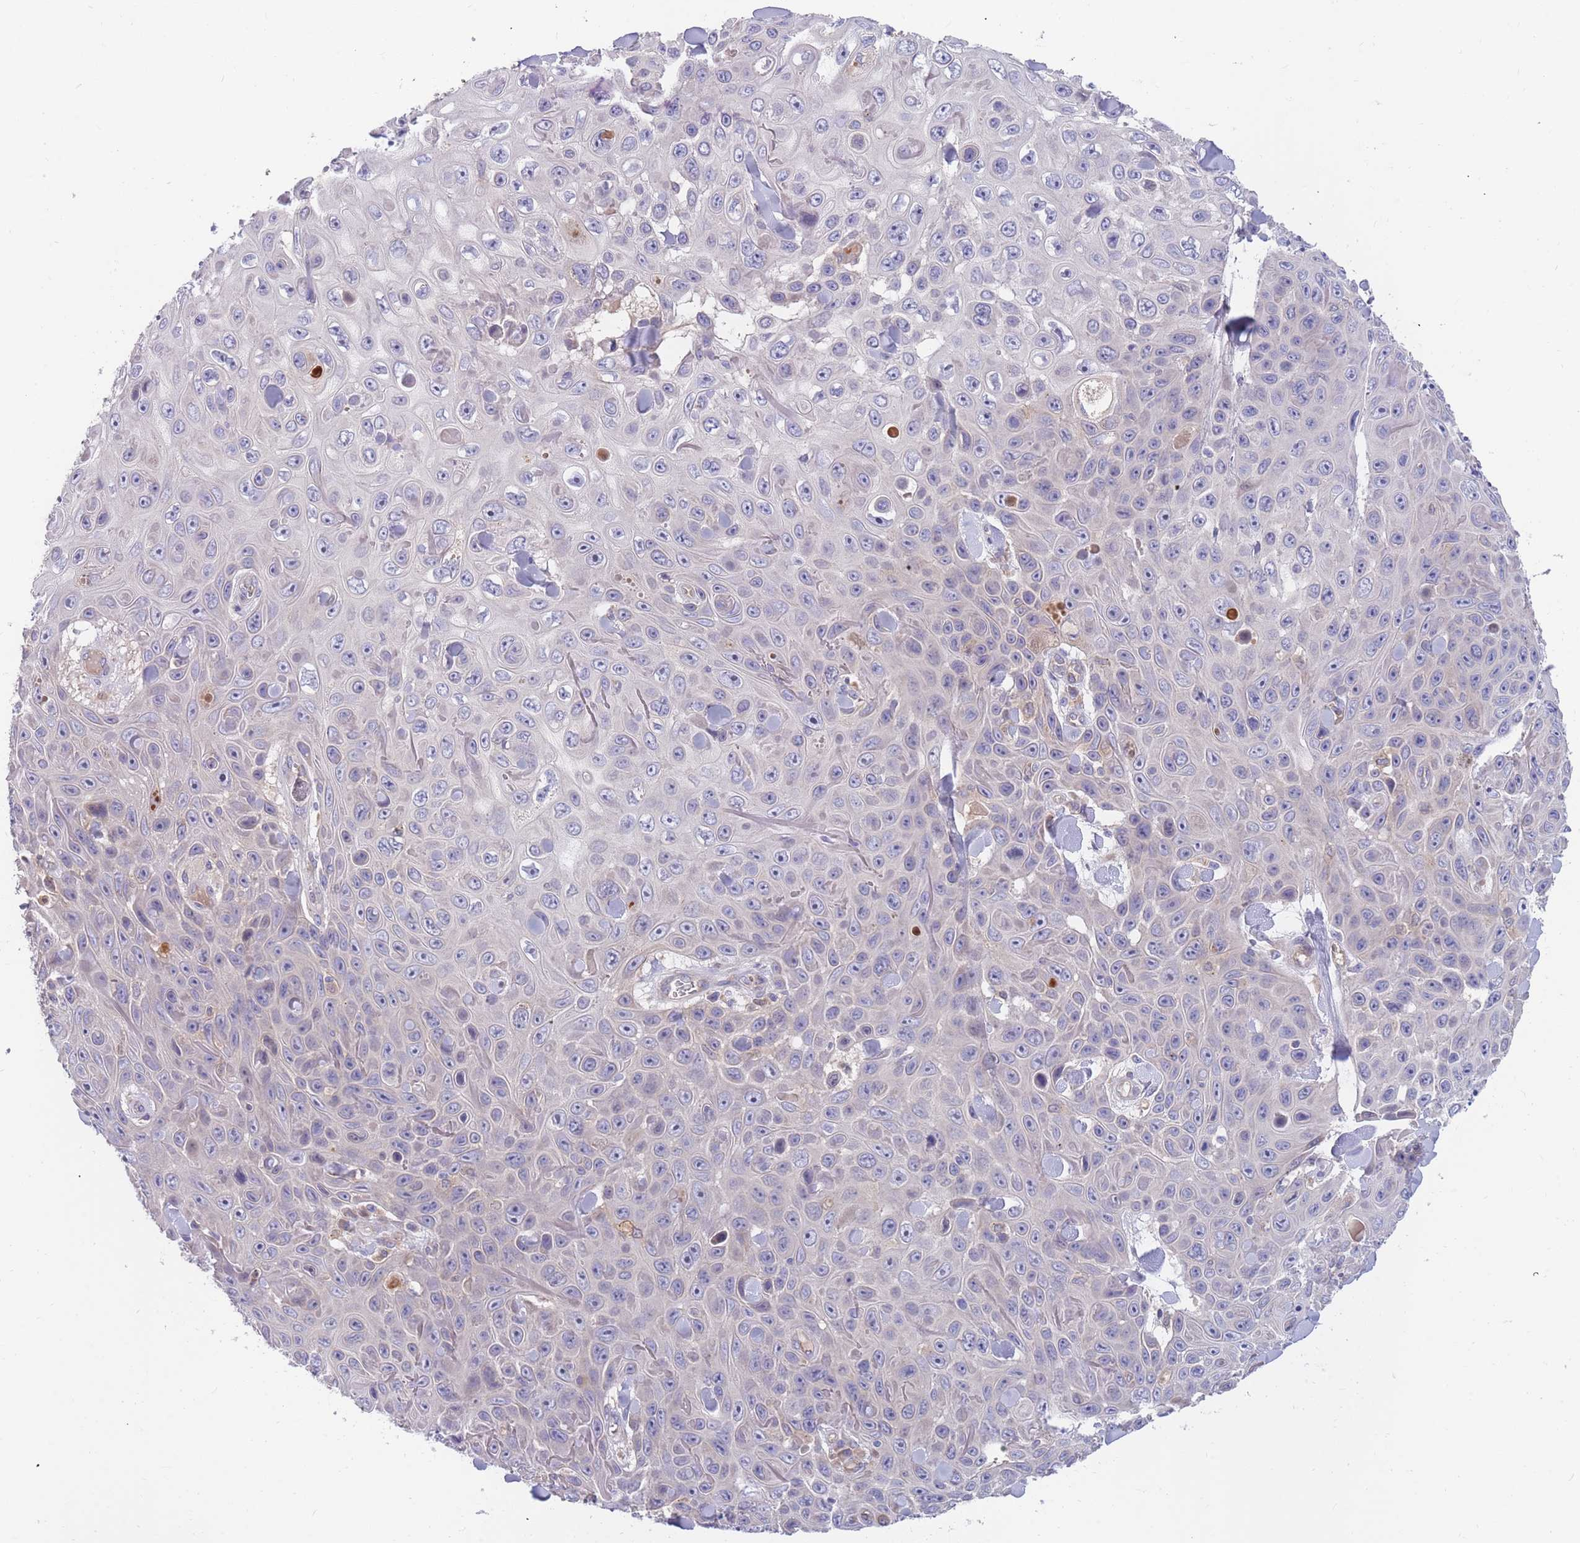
{"staining": {"intensity": "negative", "quantity": "none", "location": "none"}, "tissue": "skin cancer", "cell_type": "Tumor cells", "image_type": "cancer", "snomed": [{"axis": "morphology", "description": "Squamous cell carcinoma, NOS"}, {"axis": "topography", "description": "Skin"}], "caption": "Immunohistochemical staining of human skin cancer (squamous cell carcinoma) demonstrates no significant positivity in tumor cells.", "gene": "BORCS5", "patient": {"sex": "male", "age": 82}}